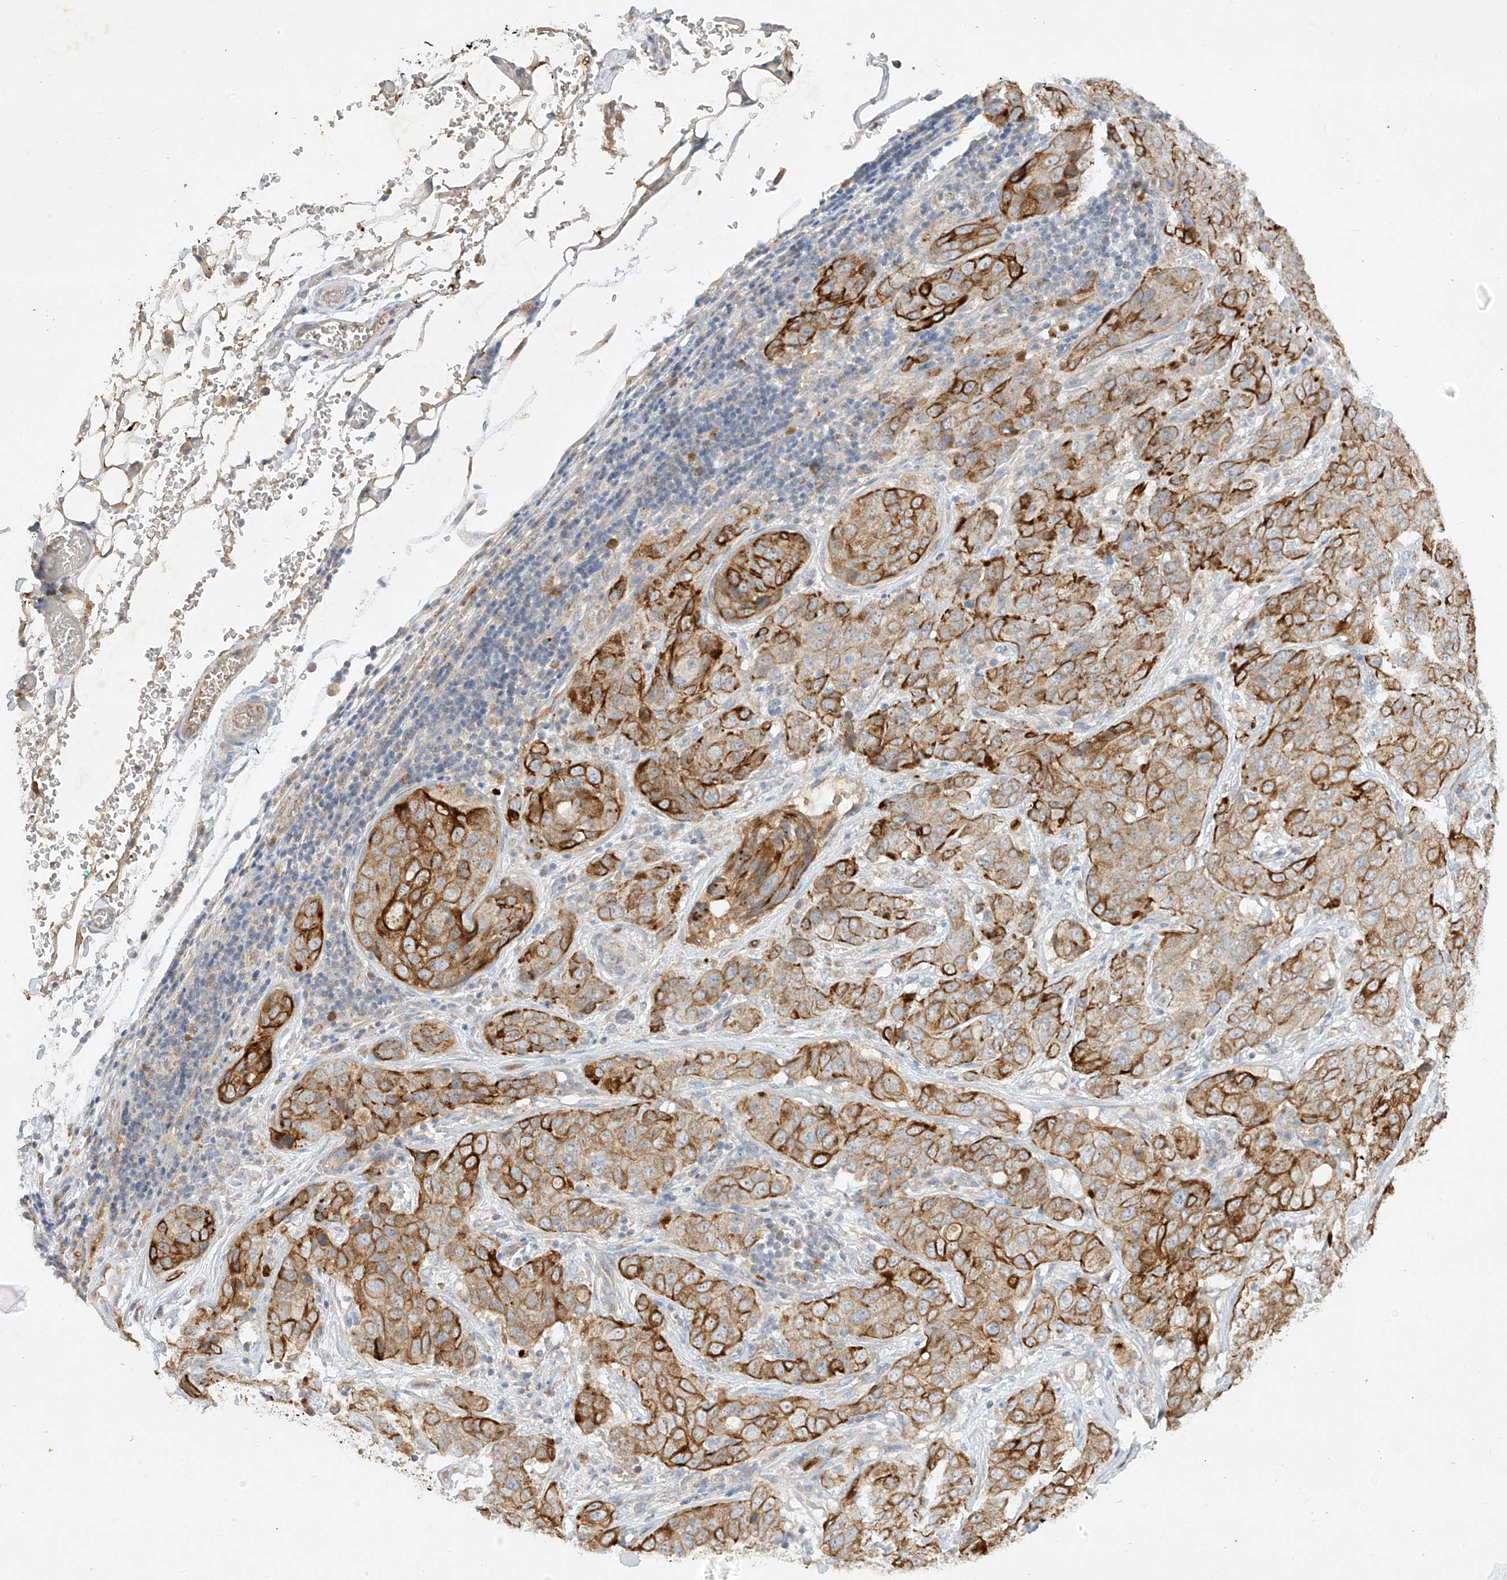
{"staining": {"intensity": "strong", "quantity": "25%-75%", "location": "cytoplasmic/membranous"}, "tissue": "stomach cancer", "cell_type": "Tumor cells", "image_type": "cancer", "snomed": [{"axis": "morphology", "description": "Normal tissue, NOS"}, {"axis": "morphology", "description": "Adenocarcinoma, NOS"}, {"axis": "topography", "description": "Lymph node"}, {"axis": "topography", "description": "Stomach"}], "caption": "Human stomach adenocarcinoma stained for a protein (brown) shows strong cytoplasmic/membranous positive positivity in approximately 25%-75% of tumor cells.", "gene": "KPNA7", "patient": {"sex": "male", "age": 48}}